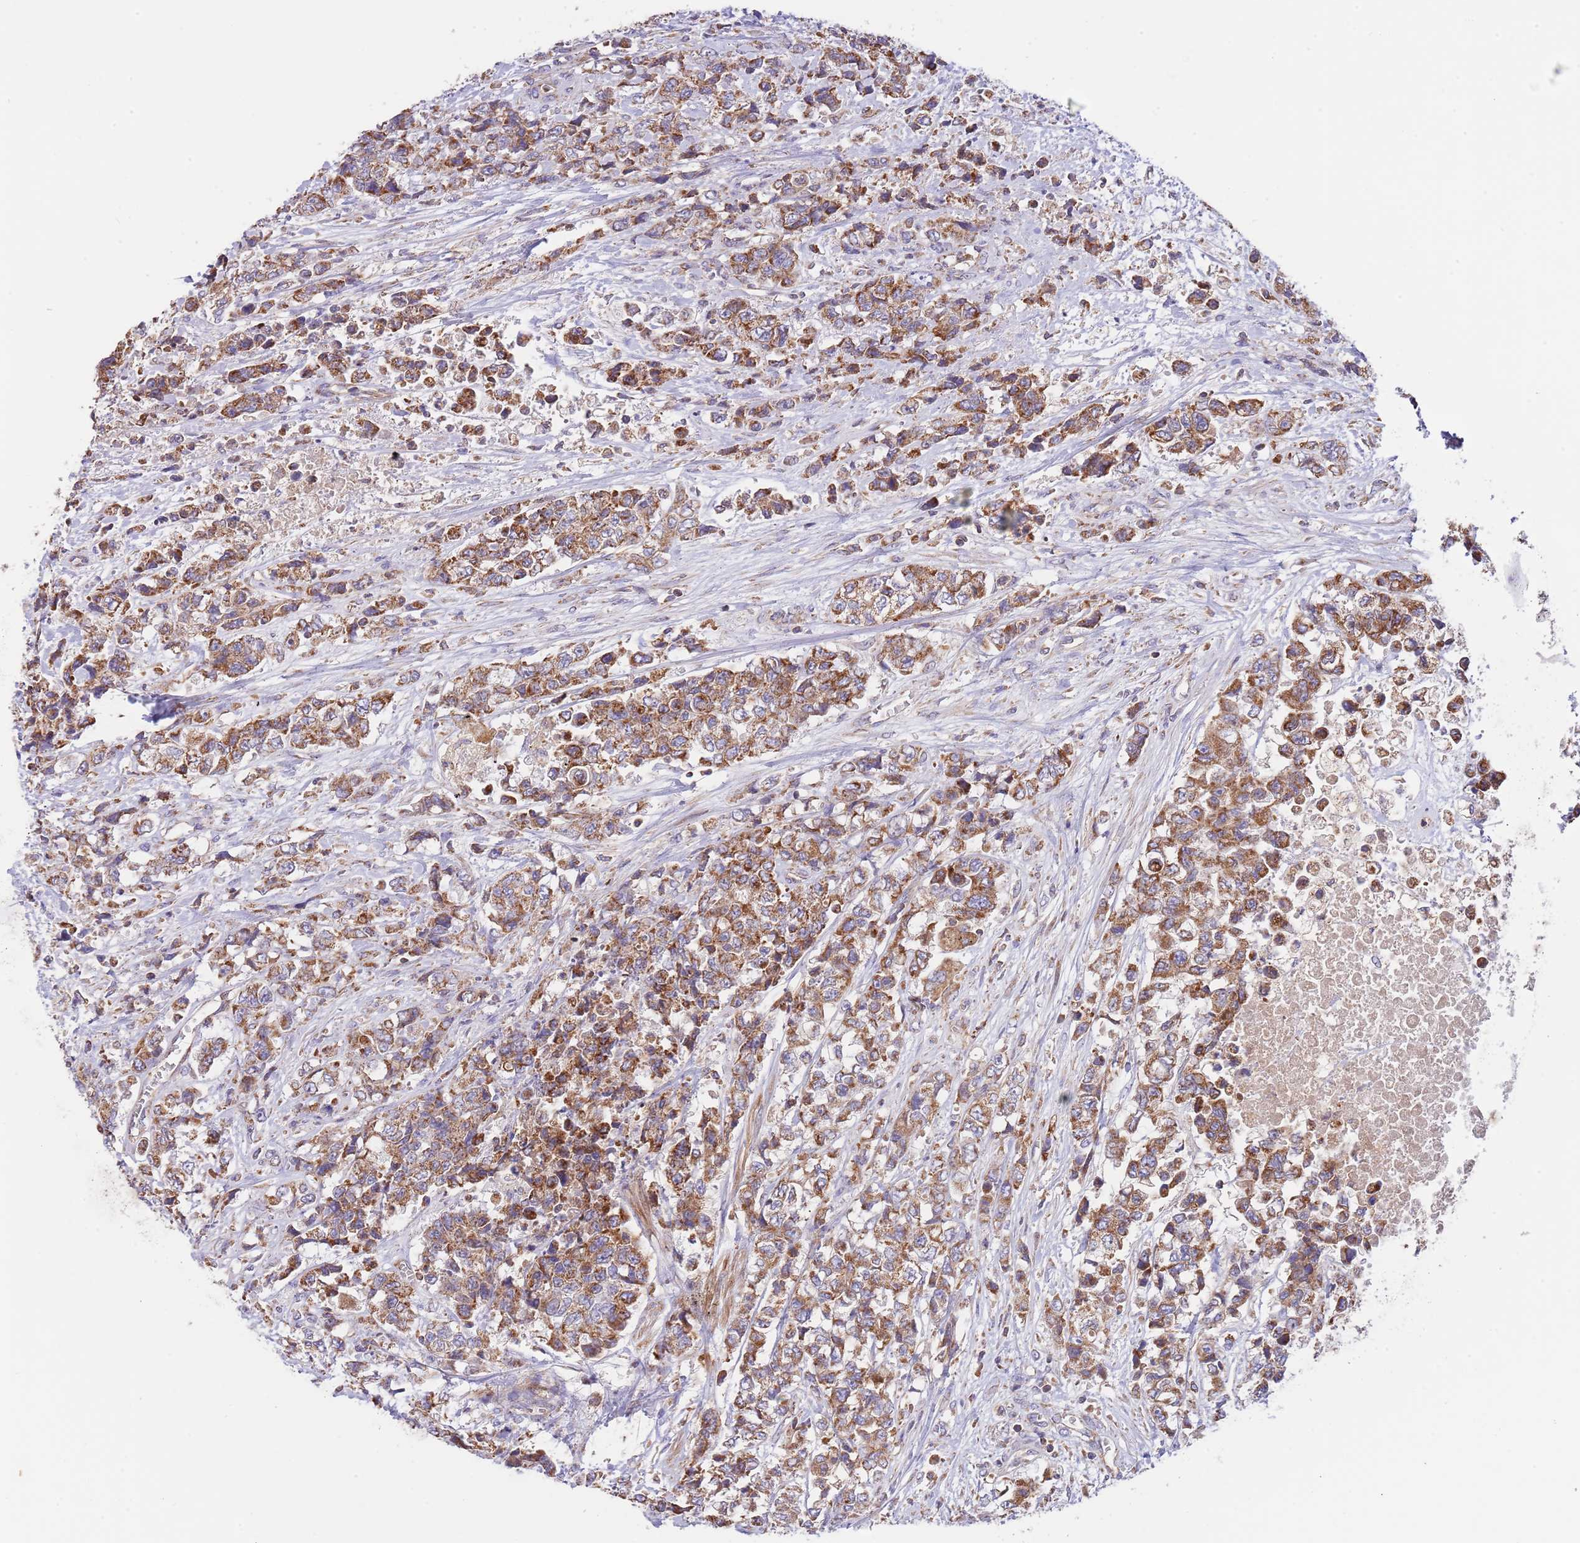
{"staining": {"intensity": "strong", "quantity": ">75%", "location": "cytoplasmic/membranous"}, "tissue": "urothelial cancer", "cell_type": "Tumor cells", "image_type": "cancer", "snomed": [{"axis": "morphology", "description": "Urothelial carcinoma, High grade"}, {"axis": "topography", "description": "Urinary bladder"}], "caption": "Protein expression analysis of urothelial cancer exhibits strong cytoplasmic/membranous staining in approximately >75% of tumor cells.", "gene": "DNAJA3", "patient": {"sex": "female", "age": 78}}